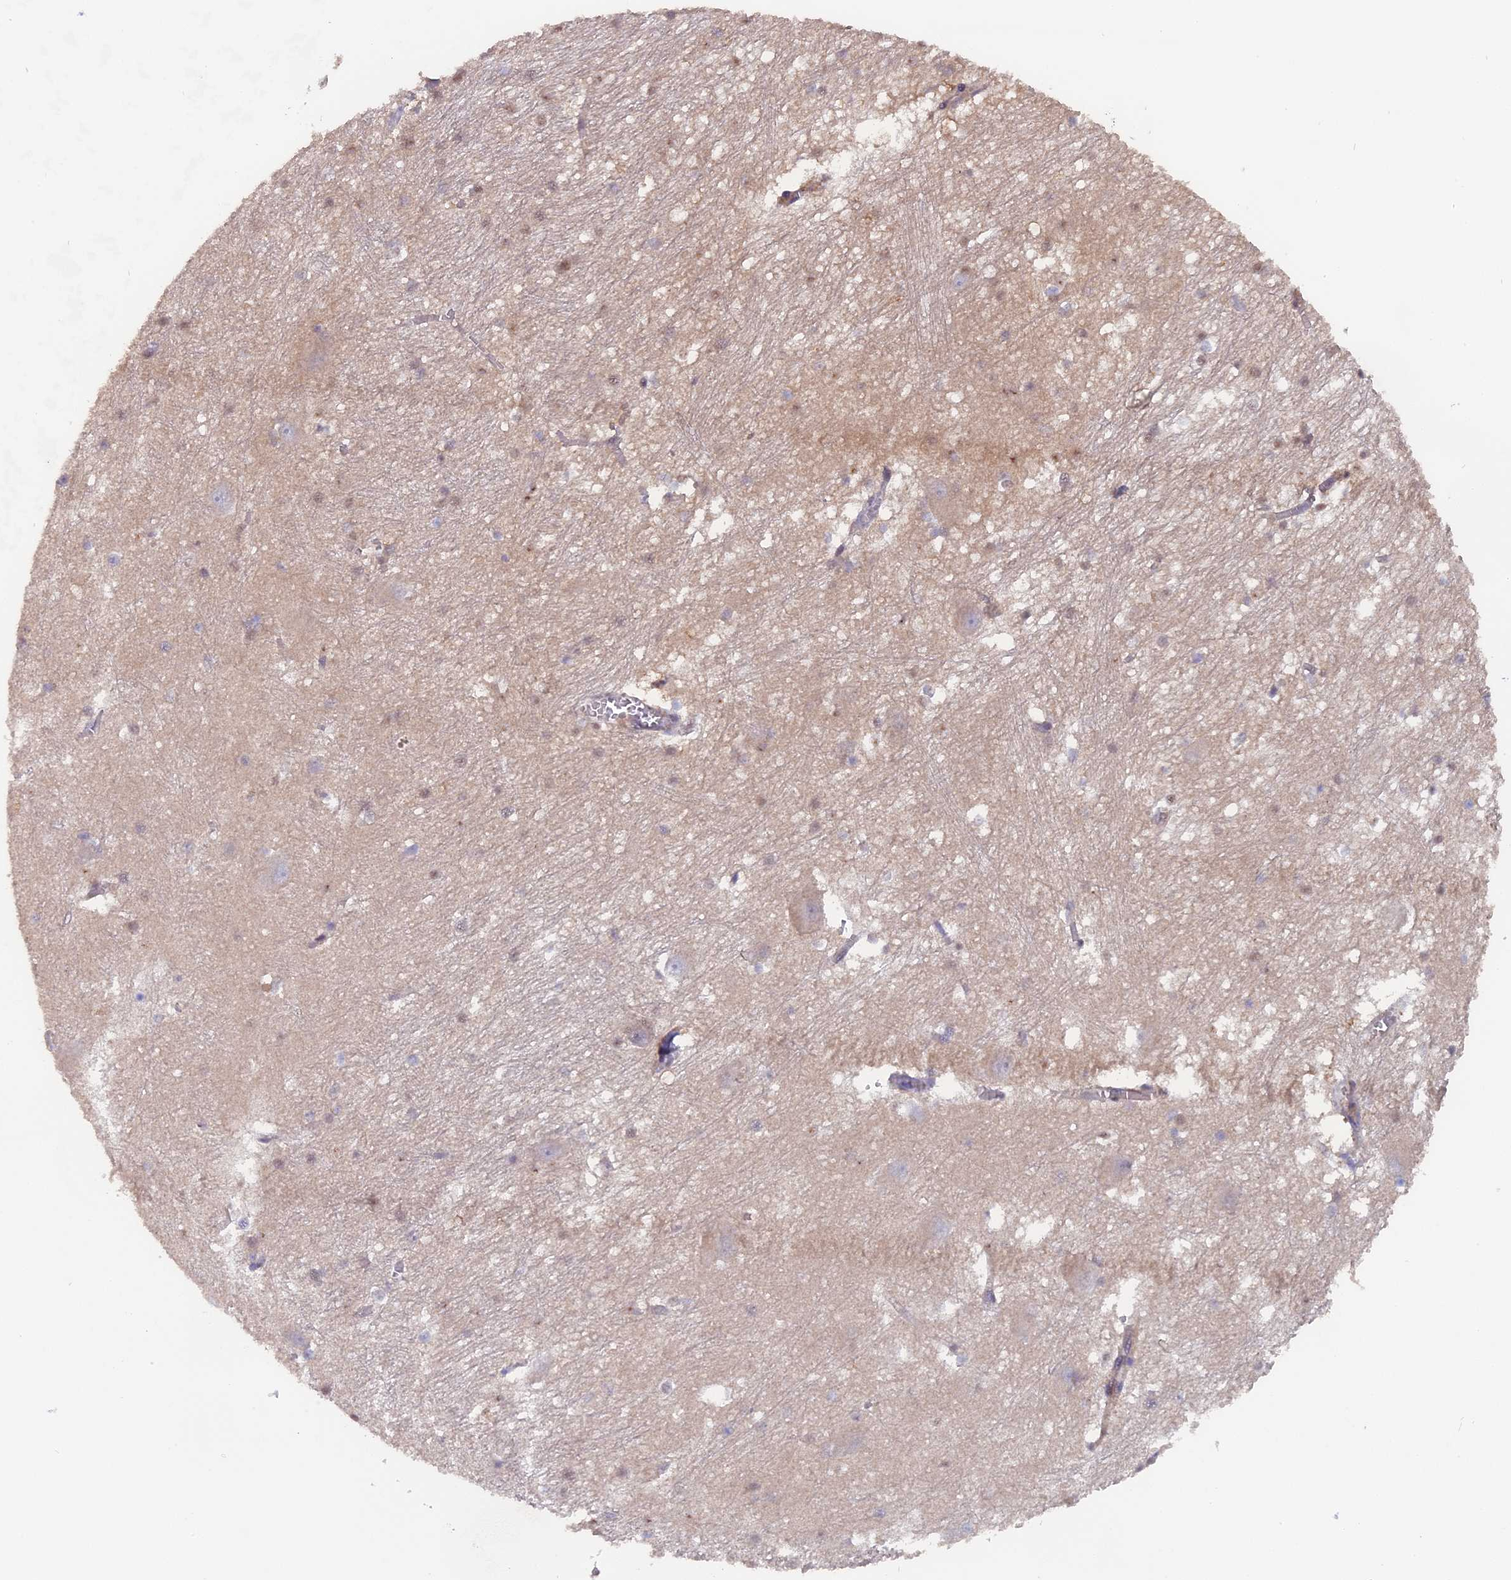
{"staining": {"intensity": "negative", "quantity": "none", "location": "none"}, "tissue": "caudate", "cell_type": "Glial cells", "image_type": "normal", "snomed": [{"axis": "morphology", "description": "Normal tissue, NOS"}, {"axis": "topography", "description": "Lateral ventricle wall"}], "caption": "Glial cells show no significant expression in unremarkable caudate.", "gene": "FAM118B", "patient": {"sex": "male", "age": 37}}